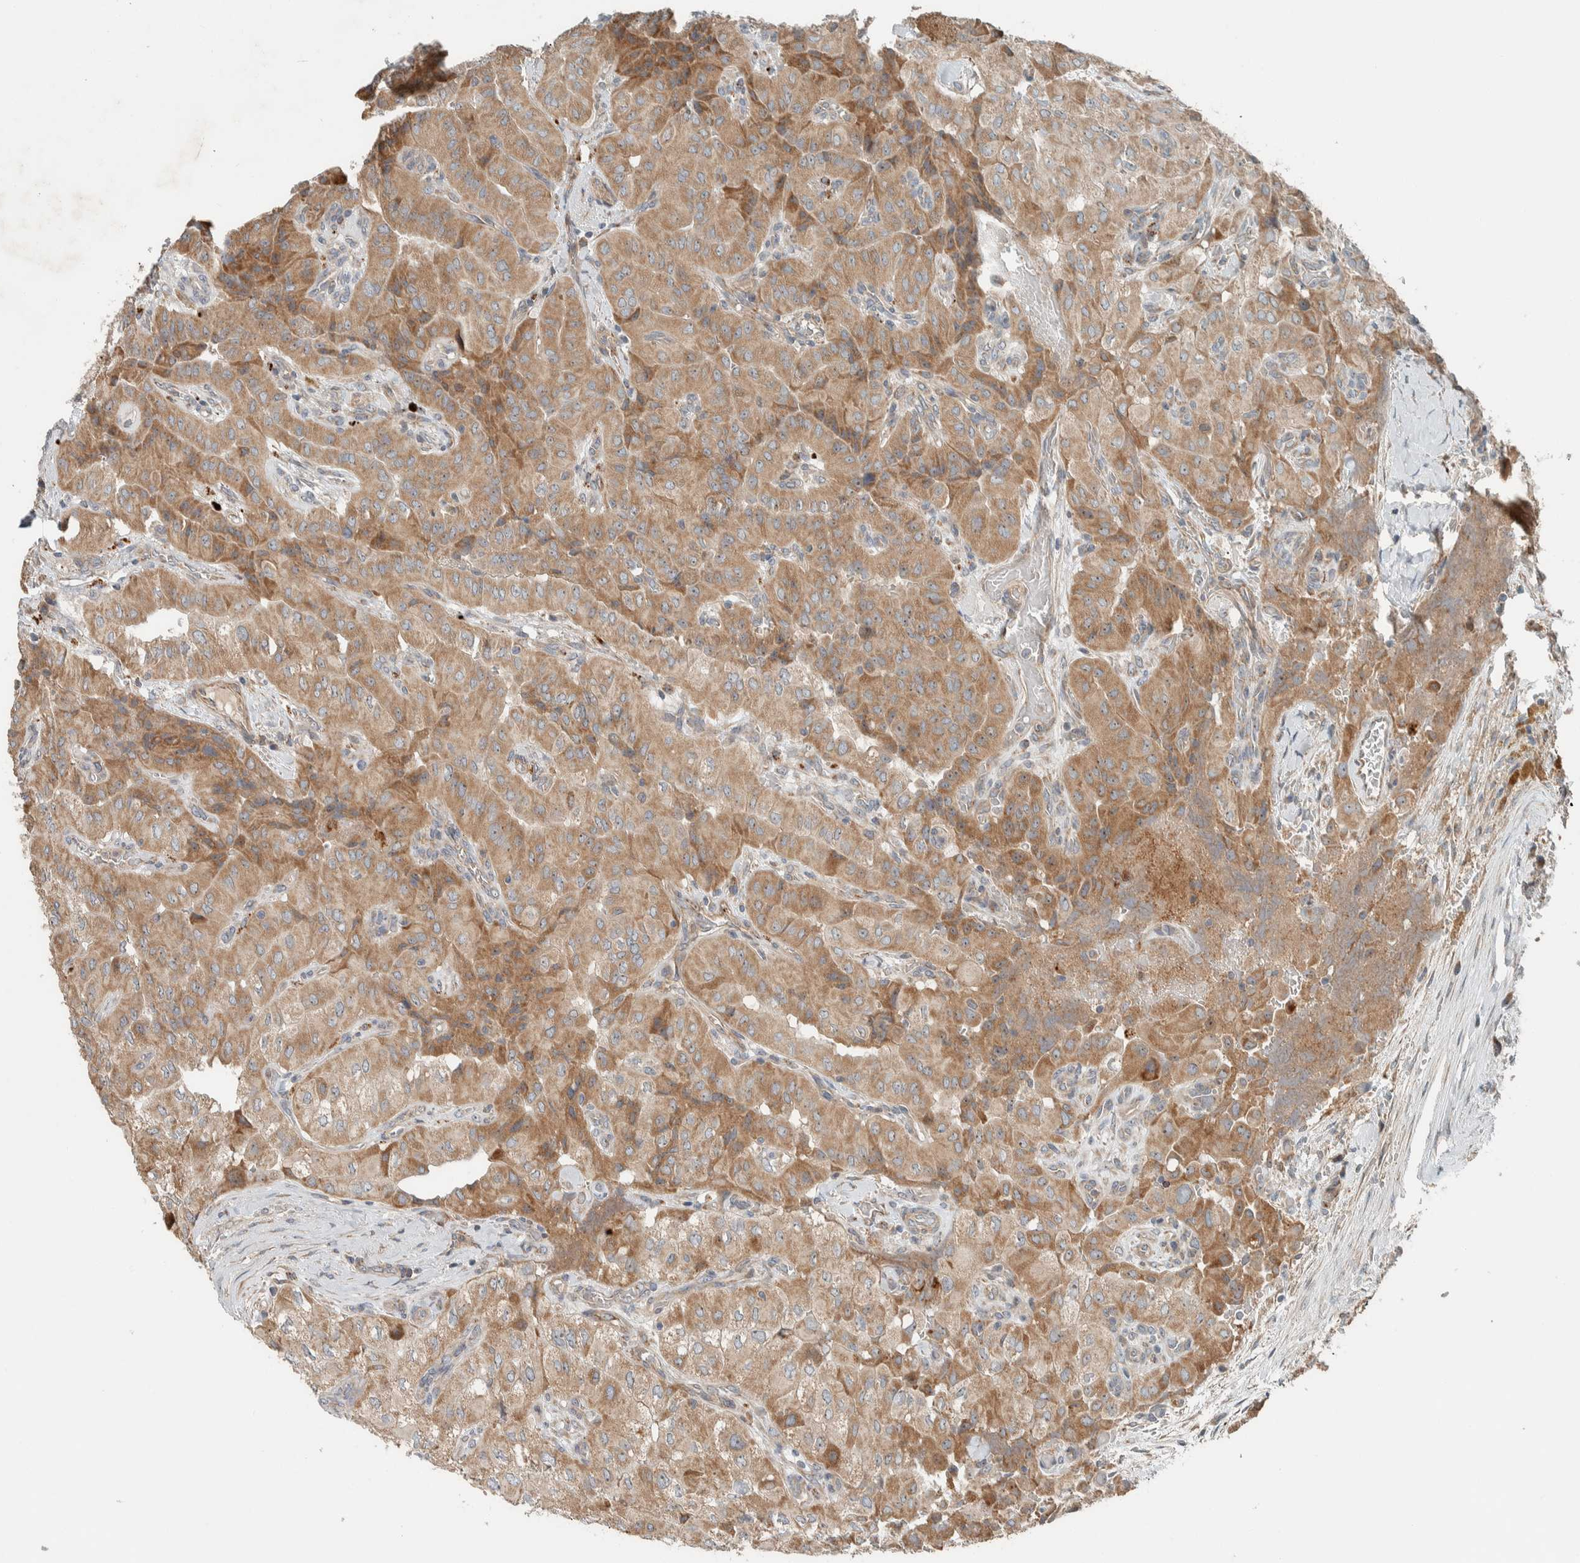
{"staining": {"intensity": "moderate", "quantity": ">75%", "location": "cytoplasmic/membranous,nuclear"}, "tissue": "thyroid cancer", "cell_type": "Tumor cells", "image_type": "cancer", "snomed": [{"axis": "morphology", "description": "Papillary adenocarcinoma, NOS"}, {"axis": "topography", "description": "Thyroid gland"}], "caption": "Moderate cytoplasmic/membranous and nuclear expression is identified in approximately >75% of tumor cells in thyroid cancer (papillary adenocarcinoma).", "gene": "SLFN12L", "patient": {"sex": "female", "age": 59}}